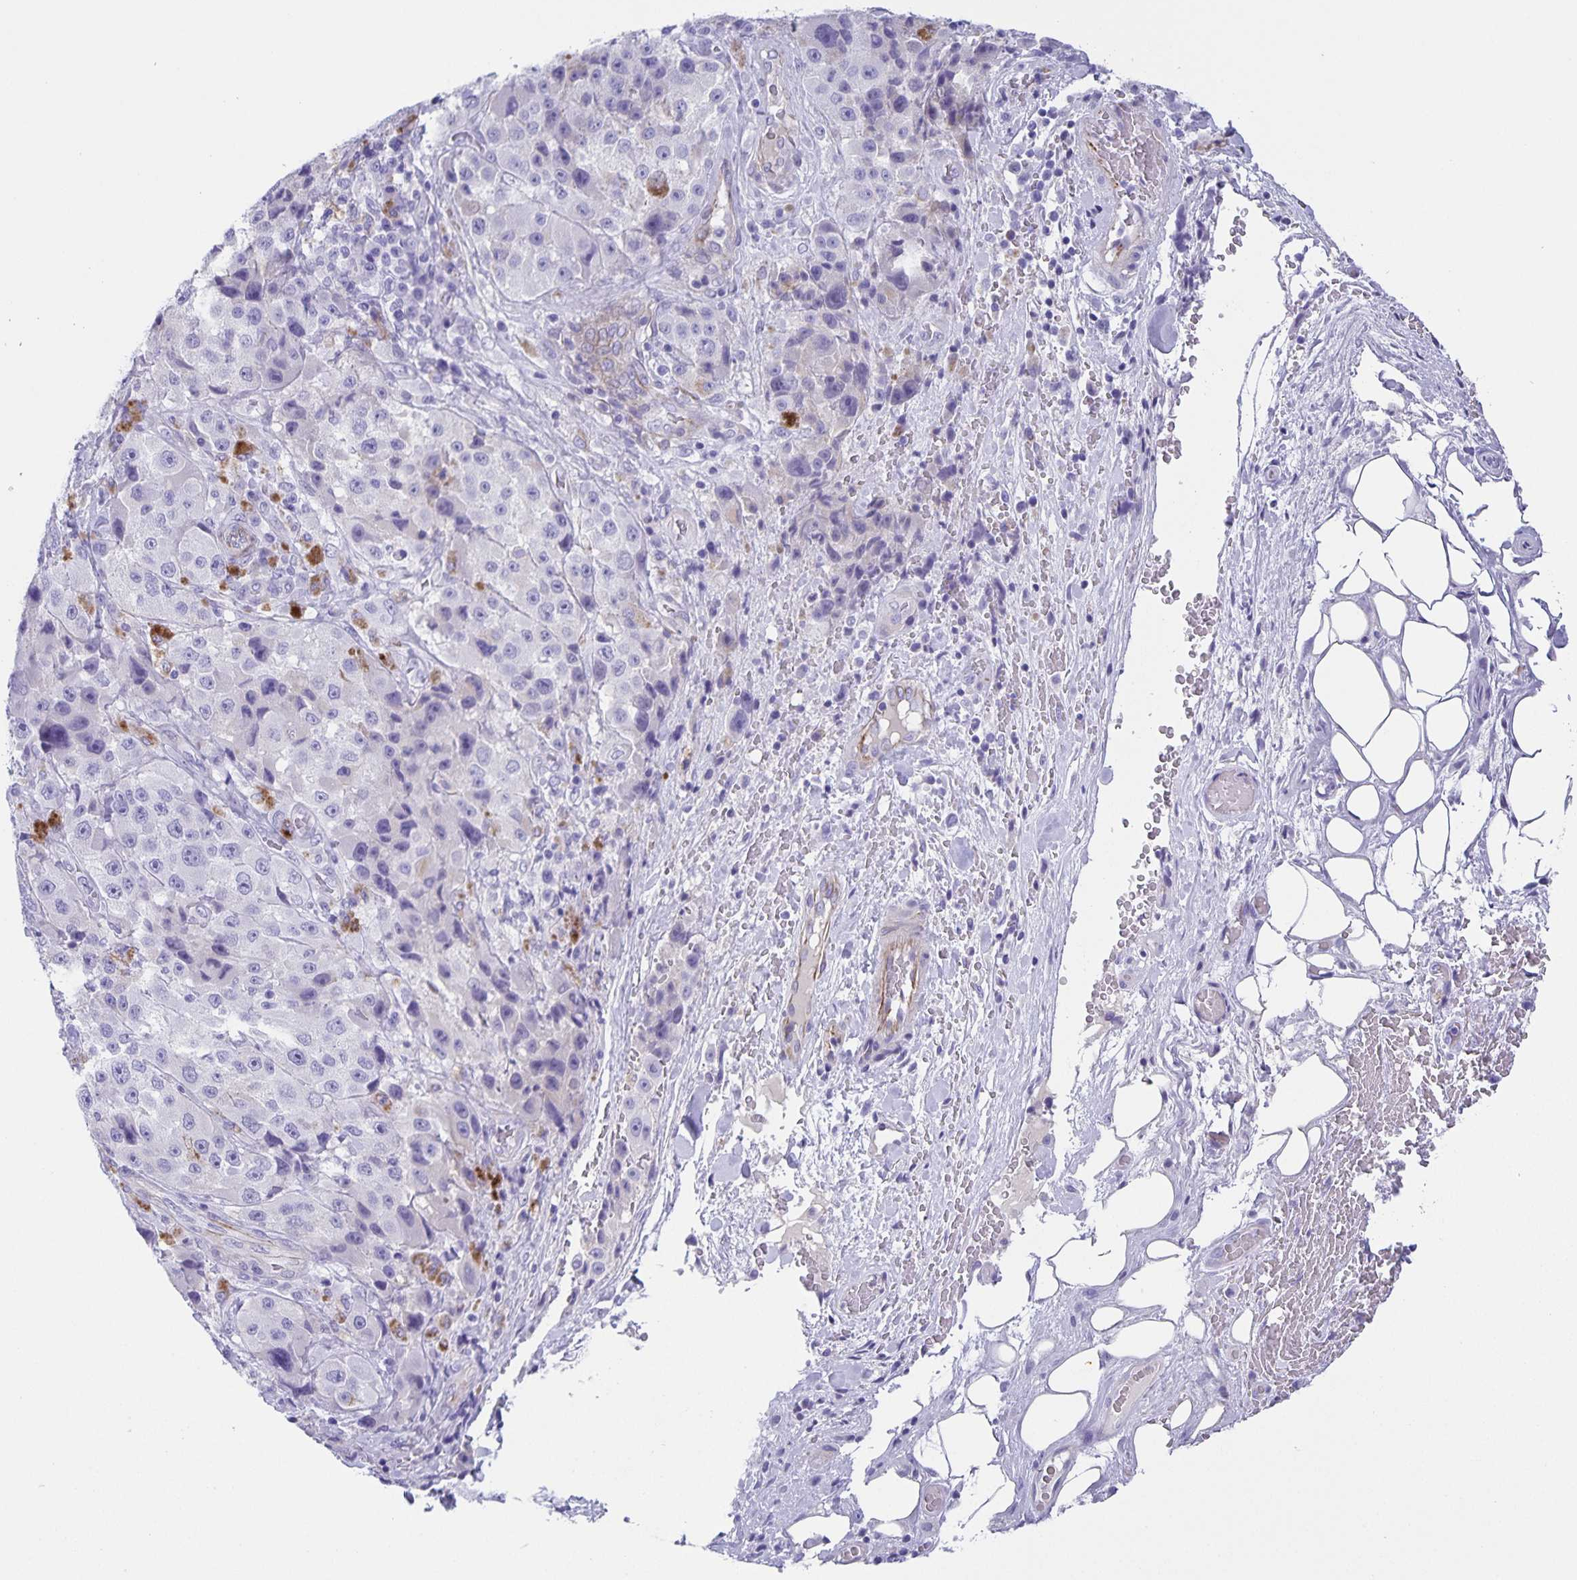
{"staining": {"intensity": "negative", "quantity": "none", "location": "none"}, "tissue": "melanoma", "cell_type": "Tumor cells", "image_type": "cancer", "snomed": [{"axis": "morphology", "description": "Malignant melanoma, Metastatic site"}, {"axis": "topography", "description": "Lymph node"}], "caption": "Melanoma was stained to show a protein in brown. There is no significant expression in tumor cells. (DAB (3,3'-diaminobenzidine) IHC with hematoxylin counter stain).", "gene": "UBQLN3", "patient": {"sex": "male", "age": 62}}